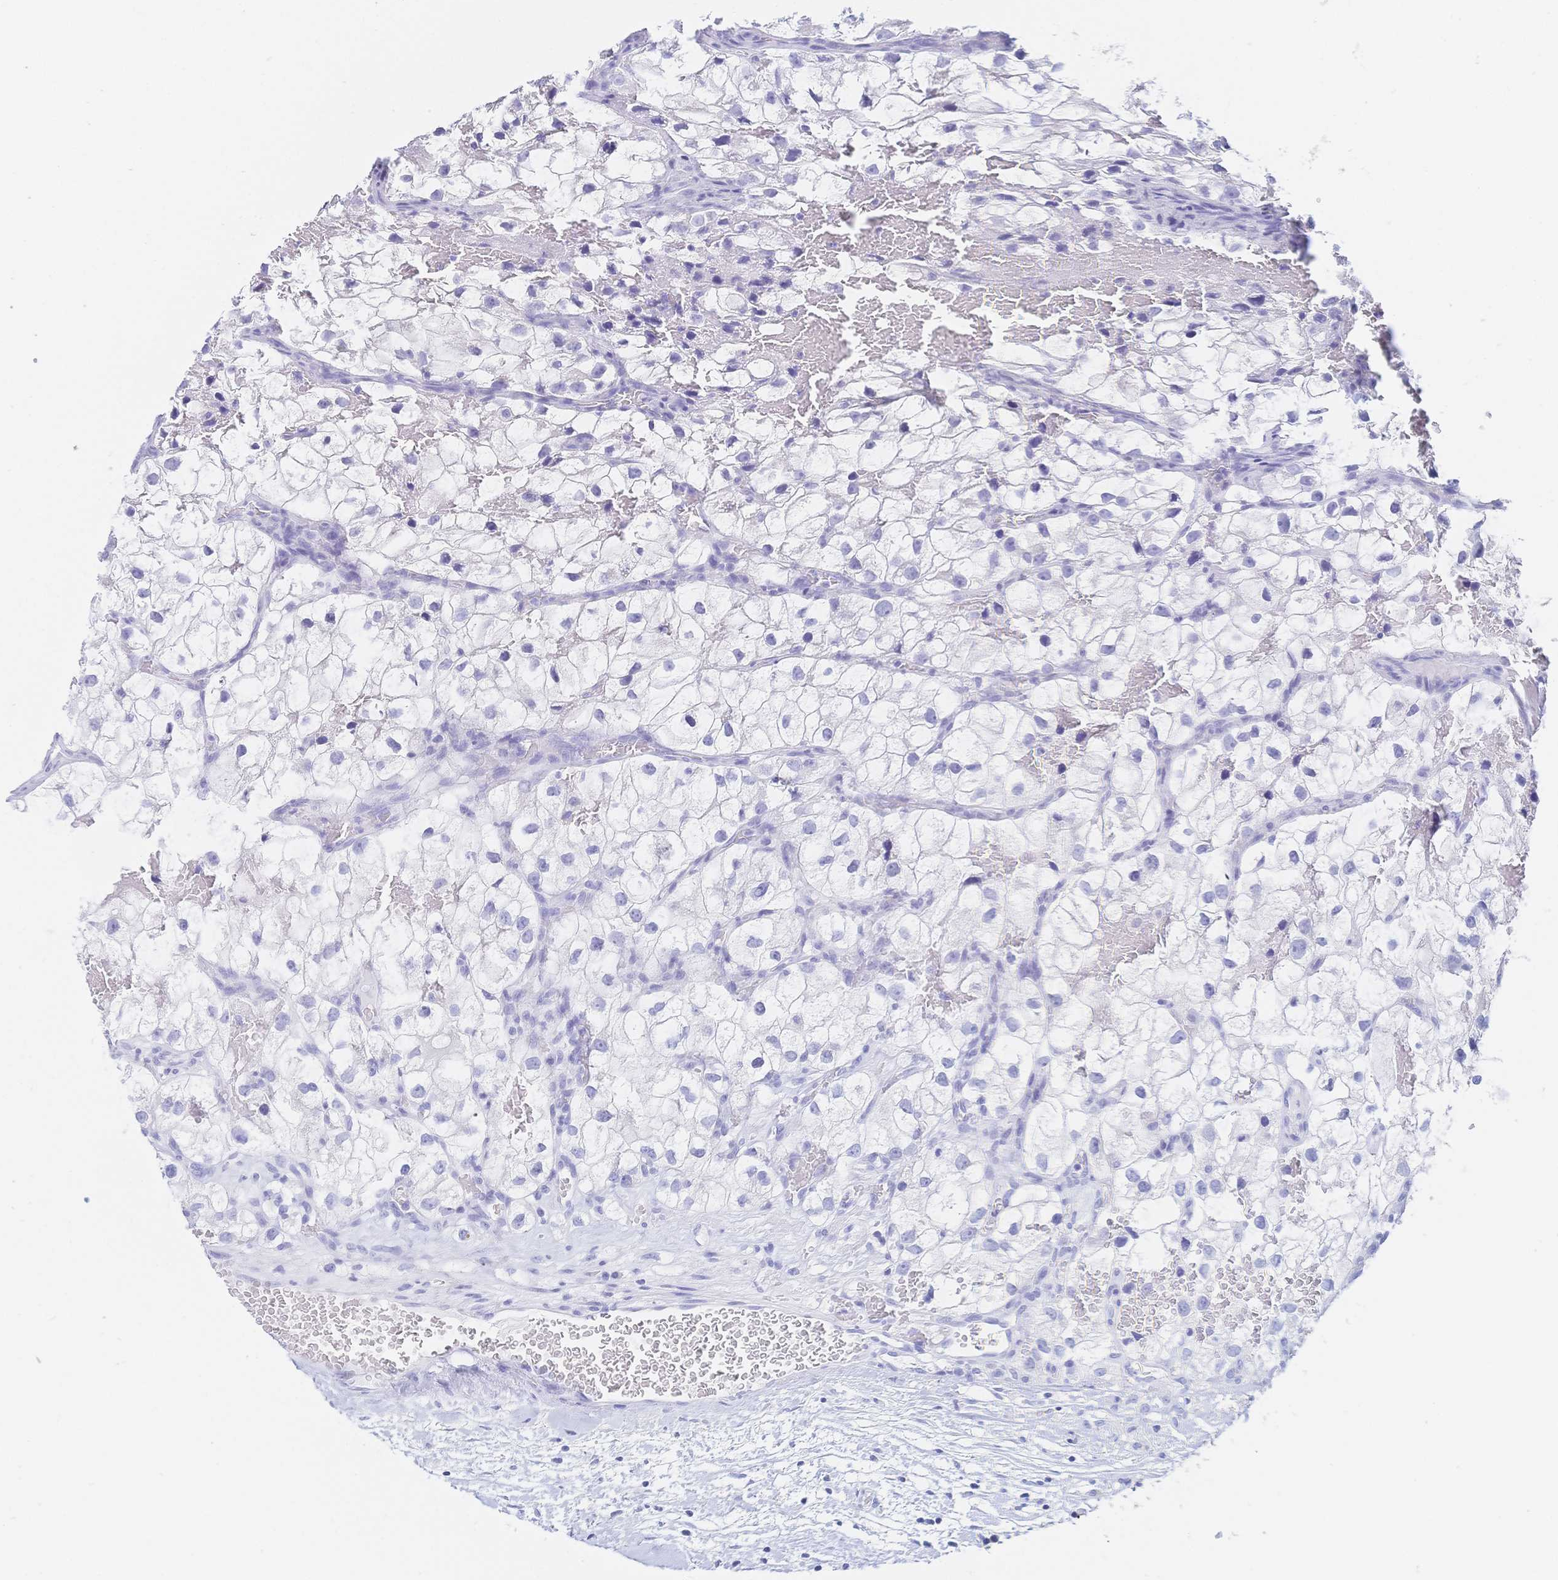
{"staining": {"intensity": "negative", "quantity": "none", "location": "none"}, "tissue": "renal cancer", "cell_type": "Tumor cells", "image_type": "cancer", "snomed": [{"axis": "morphology", "description": "Adenocarcinoma, NOS"}, {"axis": "topography", "description": "Kidney"}], "caption": "Tumor cells show no significant expression in renal cancer. (DAB IHC visualized using brightfield microscopy, high magnification).", "gene": "MEP1B", "patient": {"sex": "male", "age": 59}}